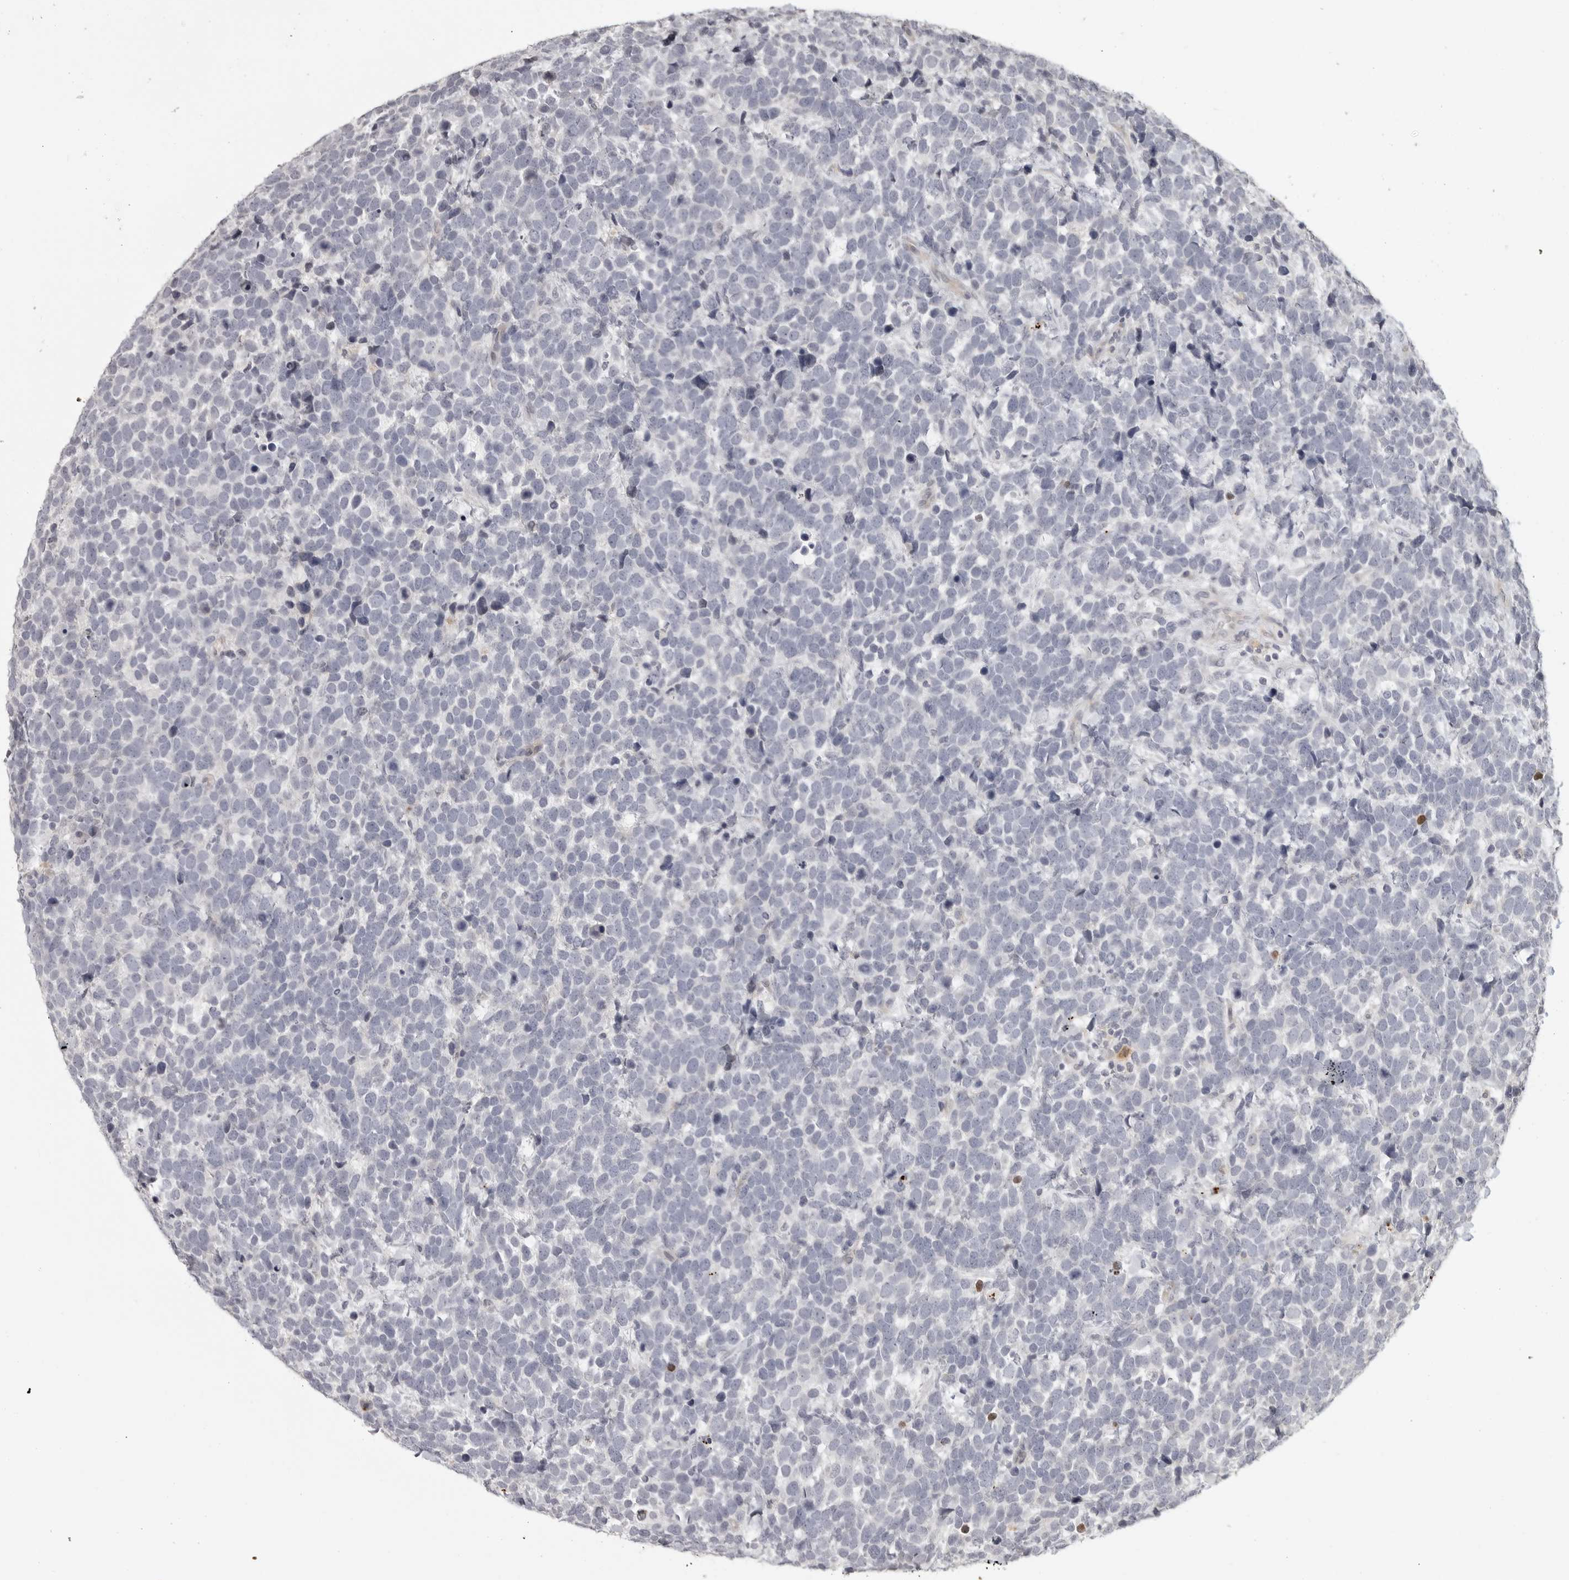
{"staining": {"intensity": "negative", "quantity": "none", "location": "none"}, "tissue": "urothelial cancer", "cell_type": "Tumor cells", "image_type": "cancer", "snomed": [{"axis": "morphology", "description": "Urothelial carcinoma, High grade"}, {"axis": "topography", "description": "Urinary bladder"}], "caption": "The photomicrograph reveals no staining of tumor cells in urothelial cancer.", "gene": "IDO1", "patient": {"sex": "female", "age": 82}}